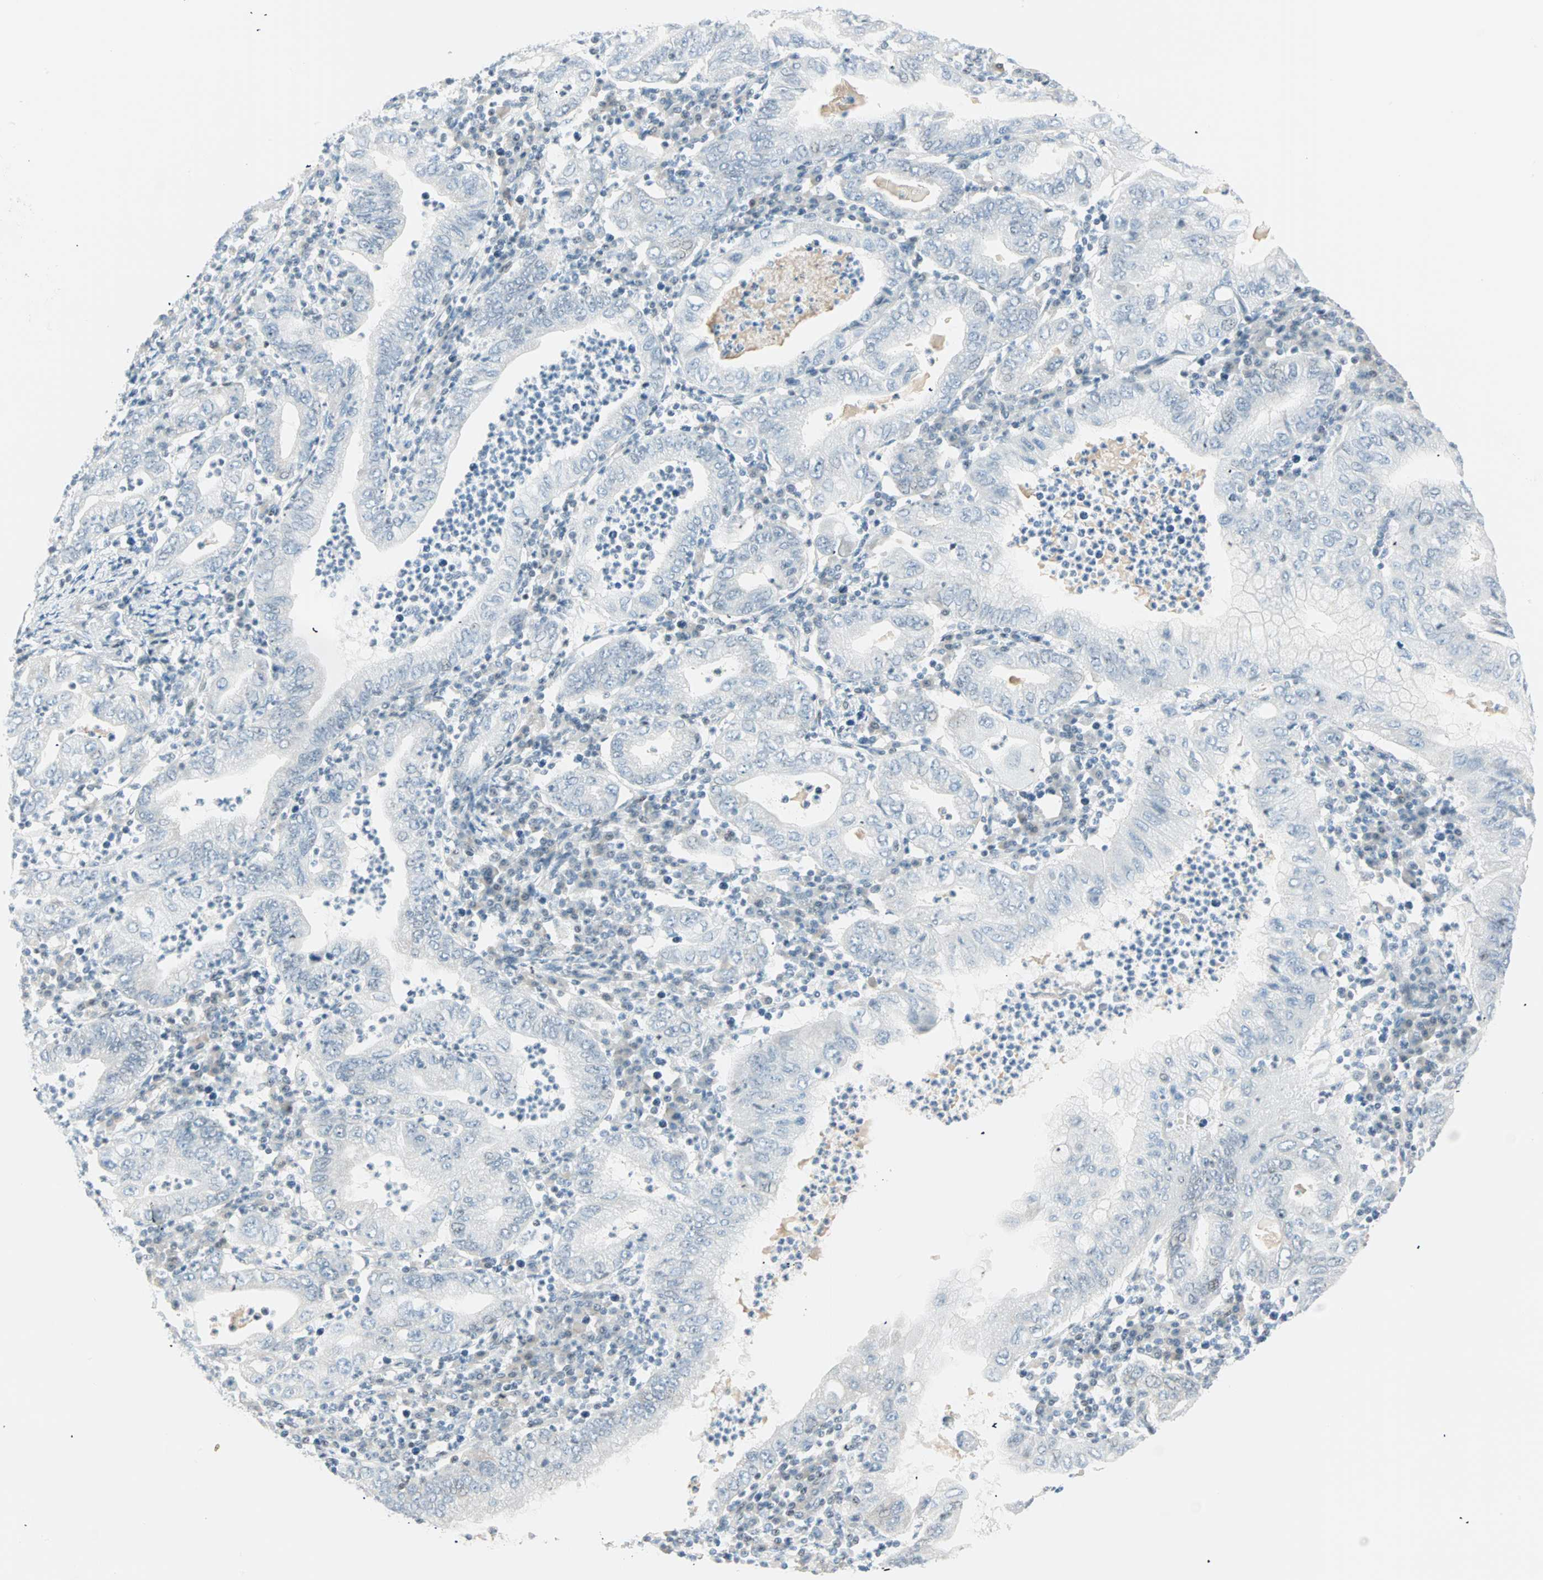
{"staining": {"intensity": "negative", "quantity": "none", "location": "none"}, "tissue": "stomach cancer", "cell_type": "Tumor cells", "image_type": "cancer", "snomed": [{"axis": "morphology", "description": "Normal tissue, NOS"}, {"axis": "morphology", "description": "Adenocarcinoma, NOS"}, {"axis": "topography", "description": "Esophagus"}, {"axis": "topography", "description": "Stomach, upper"}, {"axis": "topography", "description": "Peripheral nerve tissue"}], "caption": "Micrograph shows no protein staining in tumor cells of stomach cancer tissue.", "gene": "PKNOX1", "patient": {"sex": "male", "age": 62}}